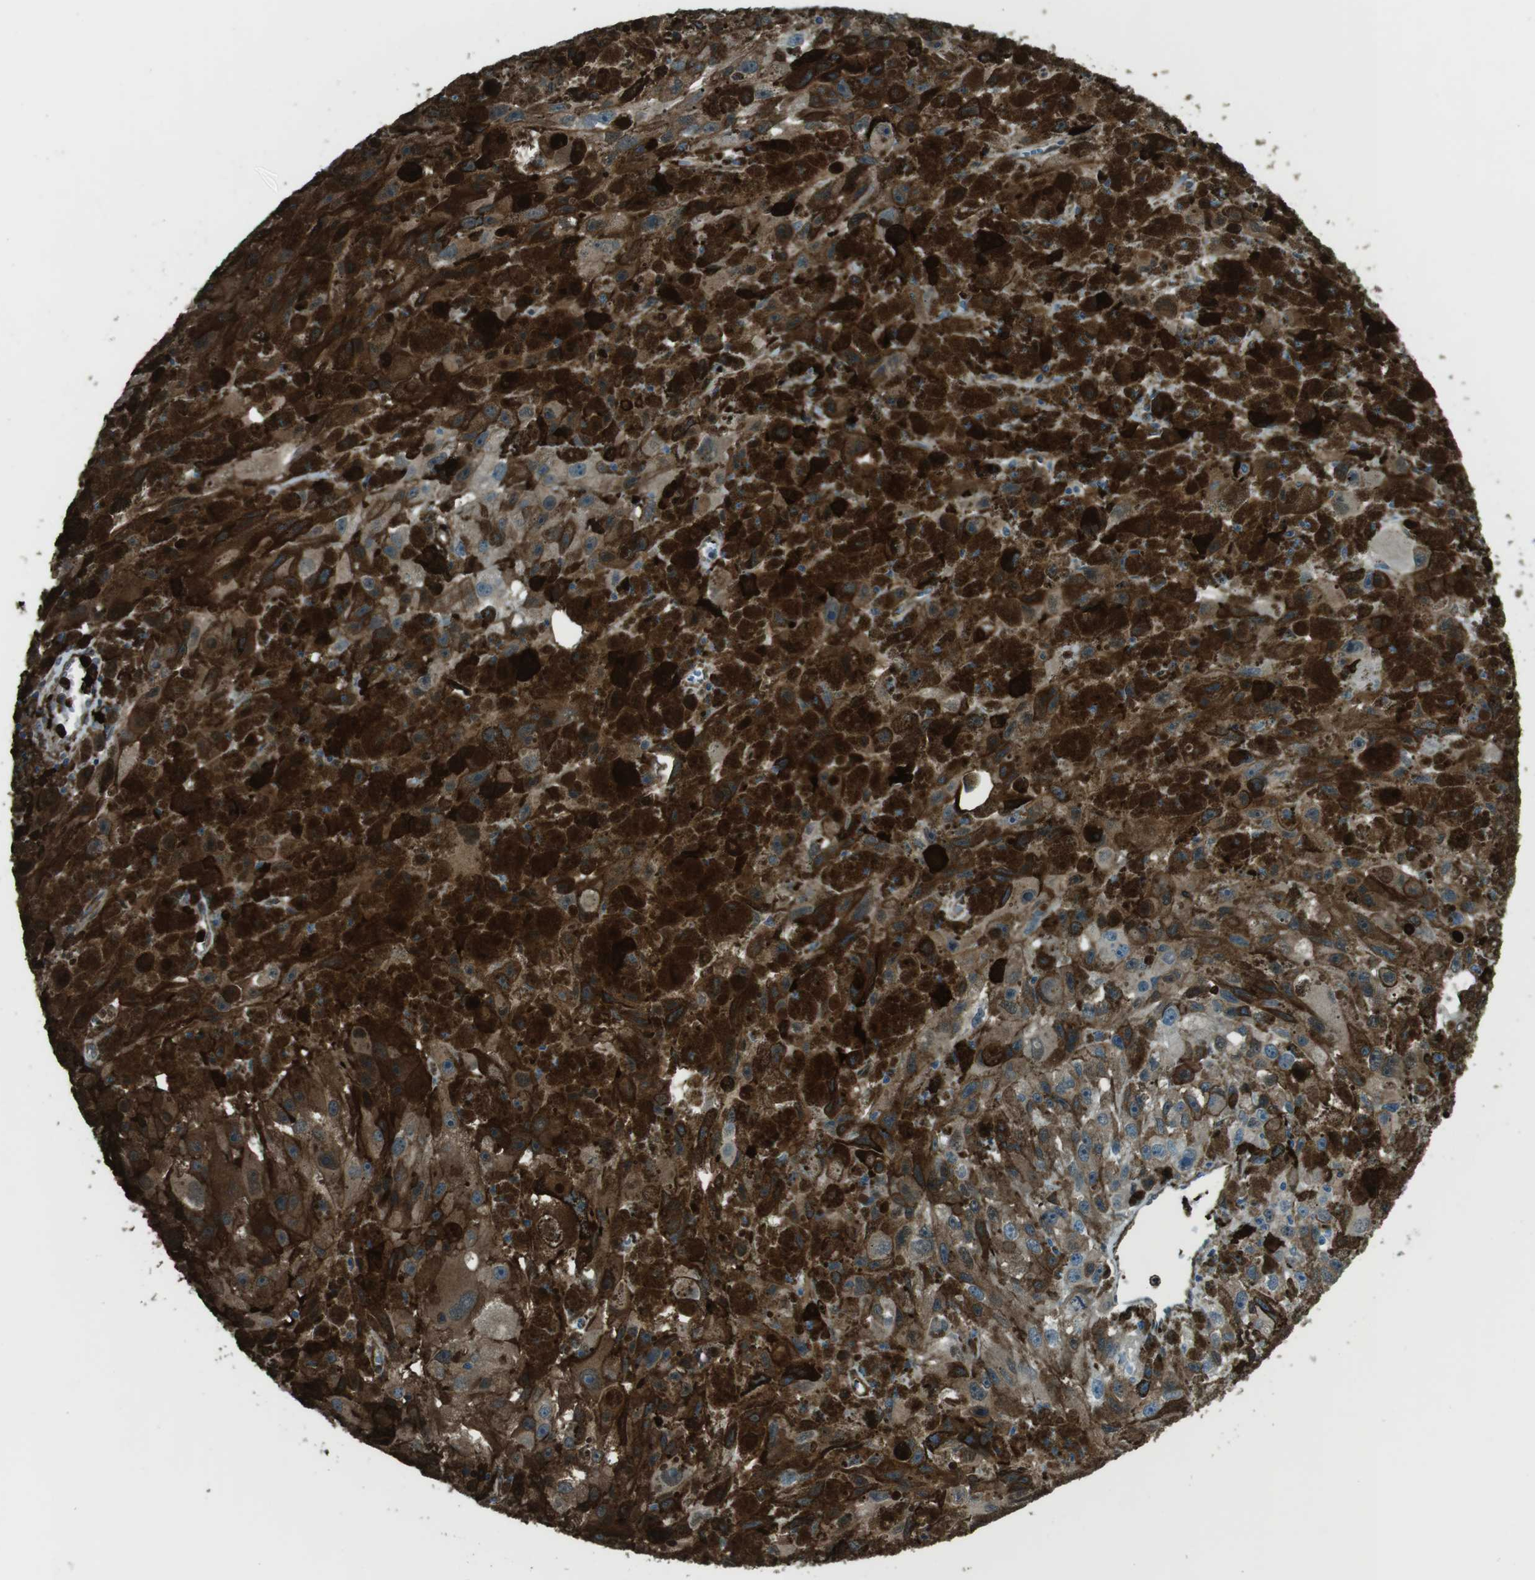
{"staining": {"intensity": "moderate", "quantity": ">75%", "location": "cytoplasmic/membranous"}, "tissue": "melanoma", "cell_type": "Tumor cells", "image_type": "cancer", "snomed": [{"axis": "morphology", "description": "Malignant melanoma, NOS"}, {"axis": "topography", "description": "Skin"}], "caption": "Malignant melanoma stained with DAB IHC demonstrates medium levels of moderate cytoplasmic/membranous expression in approximately >75% of tumor cells.", "gene": "SFT2D1", "patient": {"sex": "female", "age": 104}}